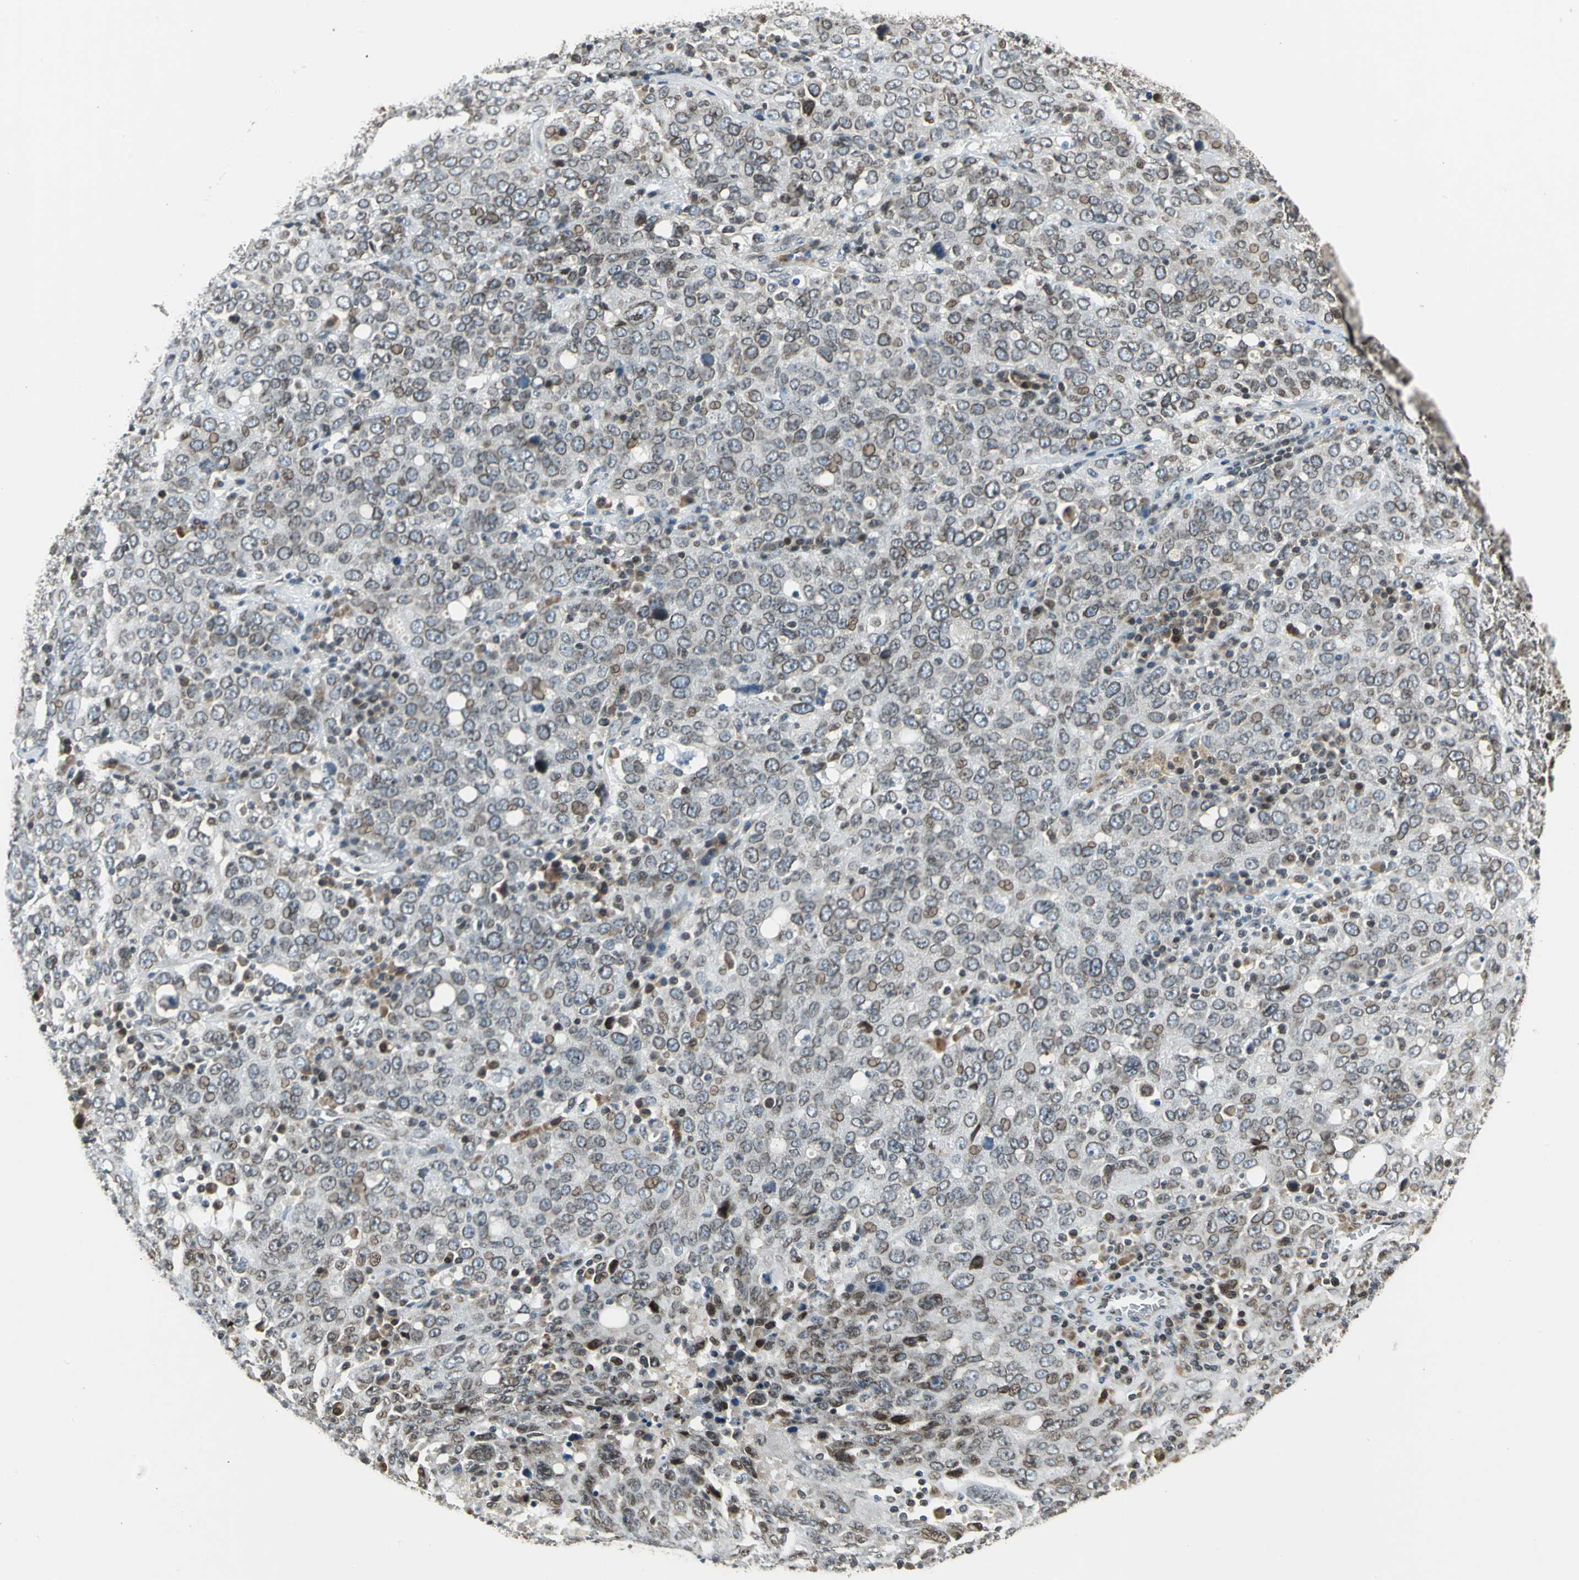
{"staining": {"intensity": "moderate", "quantity": "25%-75%", "location": "cytoplasmic/membranous,nuclear"}, "tissue": "ovarian cancer", "cell_type": "Tumor cells", "image_type": "cancer", "snomed": [{"axis": "morphology", "description": "Carcinoma, endometroid"}, {"axis": "topography", "description": "Ovary"}], "caption": "This photomicrograph reveals immunohistochemistry staining of human ovarian cancer (endometroid carcinoma), with medium moderate cytoplasmic/membranous and nuclear staining in about 25%-75% of tumor cells.", "gene": "BRIP1", "patient": {"sex": "female", "age": 62}}